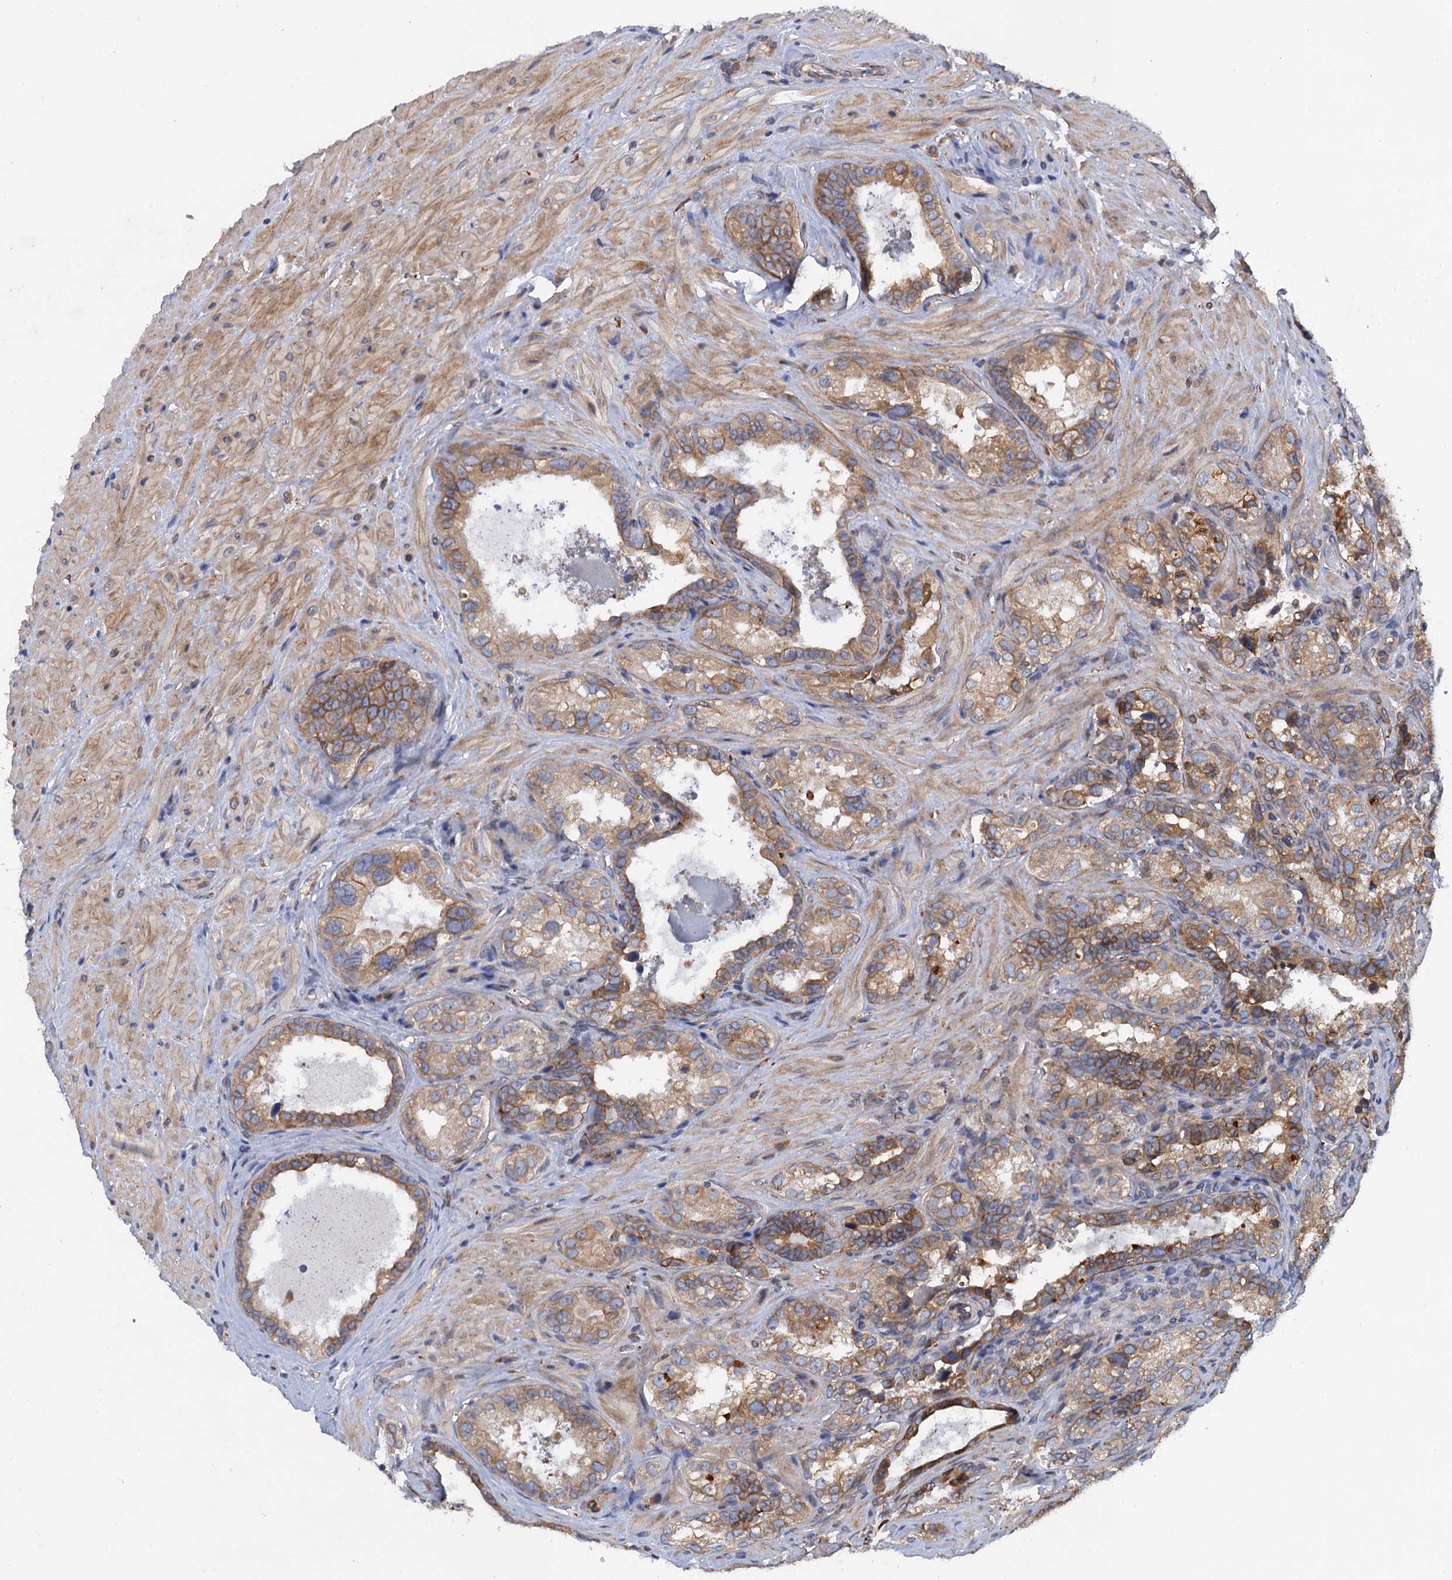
{"staining": {"intensity": "moderate", "quantity": ">75%", "location": "cytoplasmic/membranous"}, "tissue": "seminal vesicle", "cell_type": "Glandular cells", "image_type": "normal", "snomed": [{"axis": "morphology", "description": "Normal tissue, NOS"}, {"axis": "topography", "description": "Seminal veicle"}, {"axis": "topography", "description": "Peripheral nerve tissue"}], "caption": "High-power microscopy captured an immunohistochemistry (IHC) micrograph of normal seminal vesicle, revealing moderate cytoplasmic/membranous positivity in approximately >75% of glandular cells.", "gene": "ARMC5", "patient": {"sex": "male", "age": 67}}